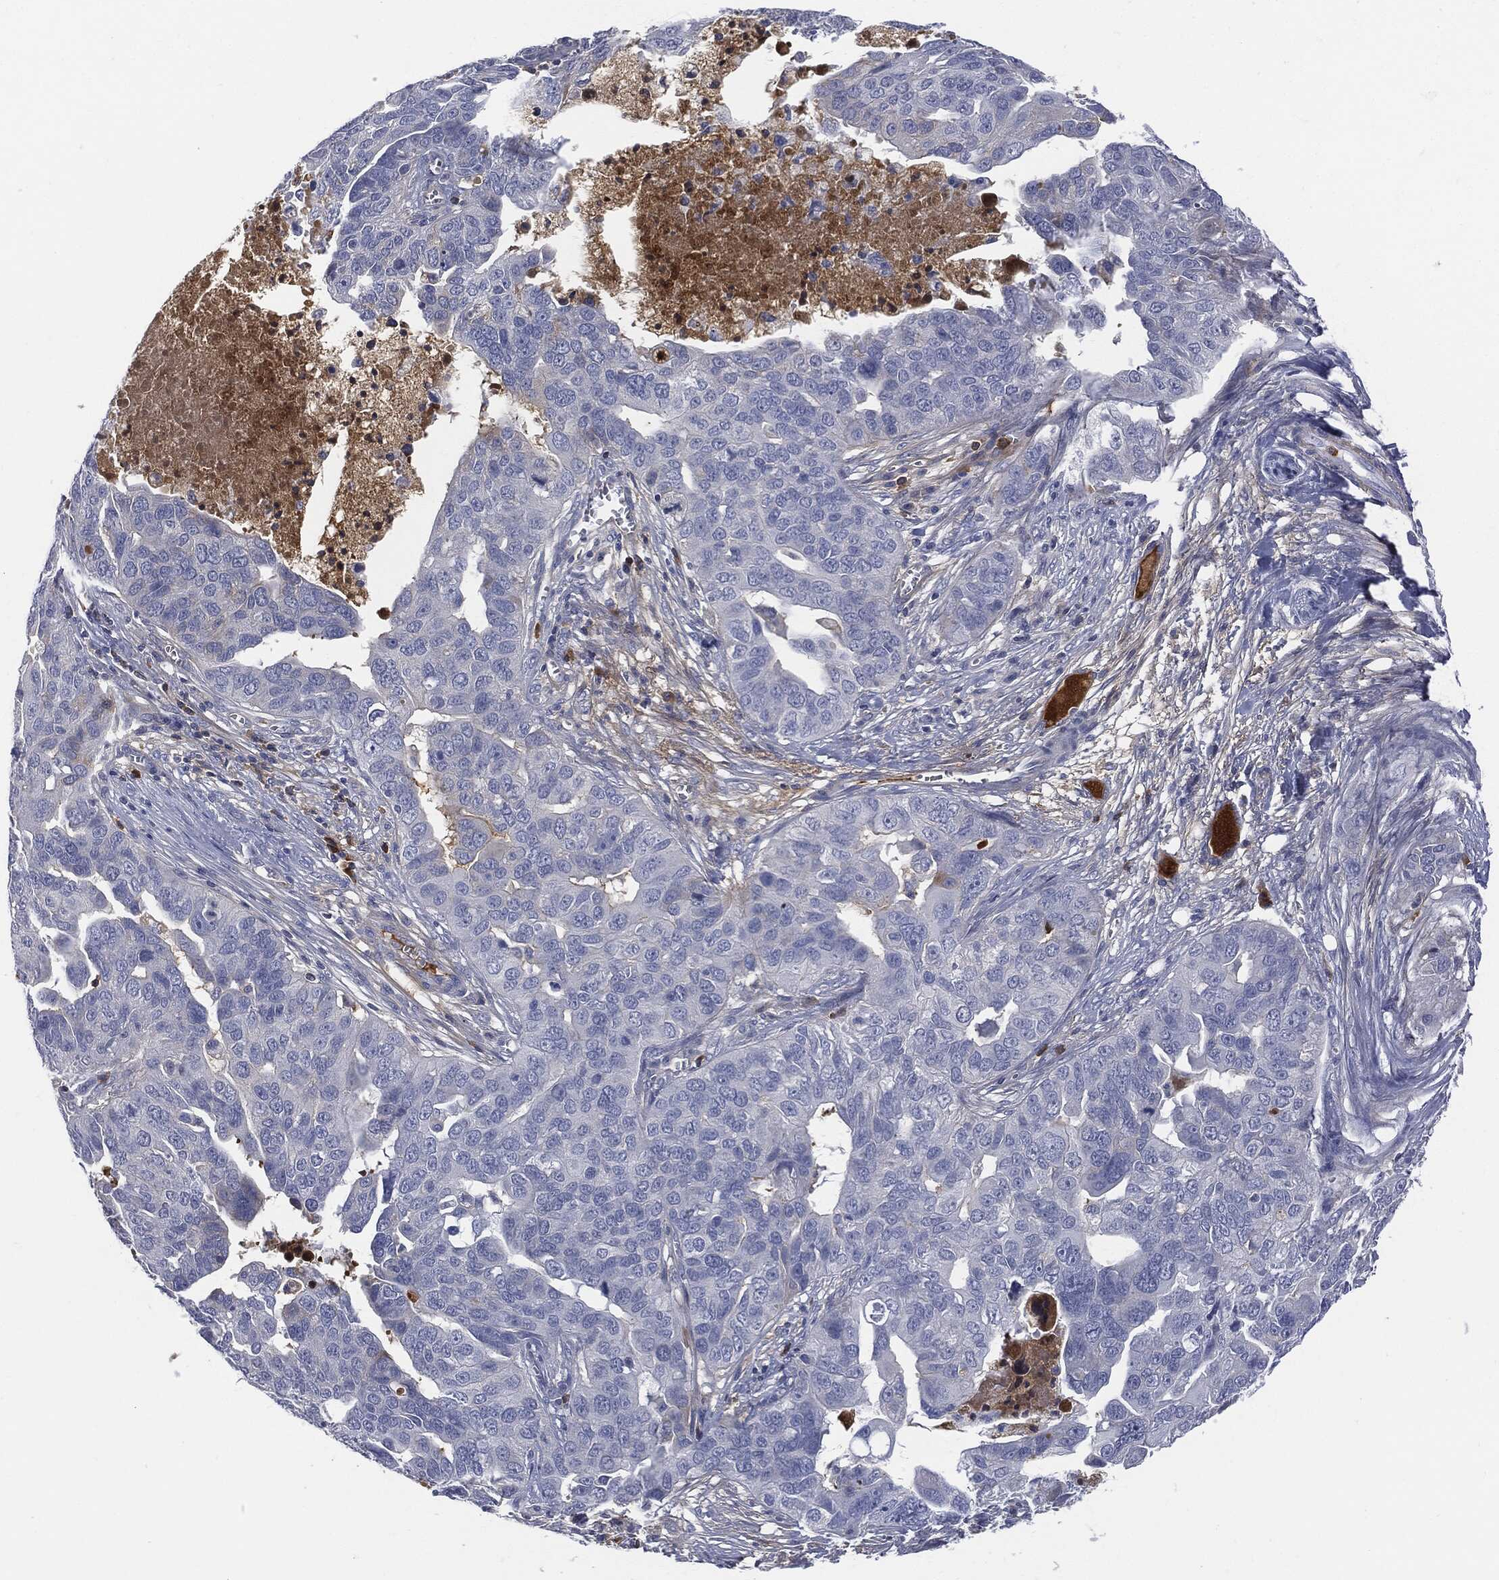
{"staining": {"intensity": "negative", "quantity": "none", "location": "none"}, "tissue": "ovarian cancer", "cell_type": "Tumor cells", "image_type": "cancer", "snomed": [{"axis": "morphology", "description": "Carcinoma, endometroid"}, {"axis": "topography", "description": "Soft tissue"}, {"axis": "topography", "description": "Ovary"}], "caption": "A photomicrograph of human endometroid carcinoma (ovarian) is negative for staining in tumor cells.", "gene": "BTK", "patient": {"sex": "female", "age": 52}}